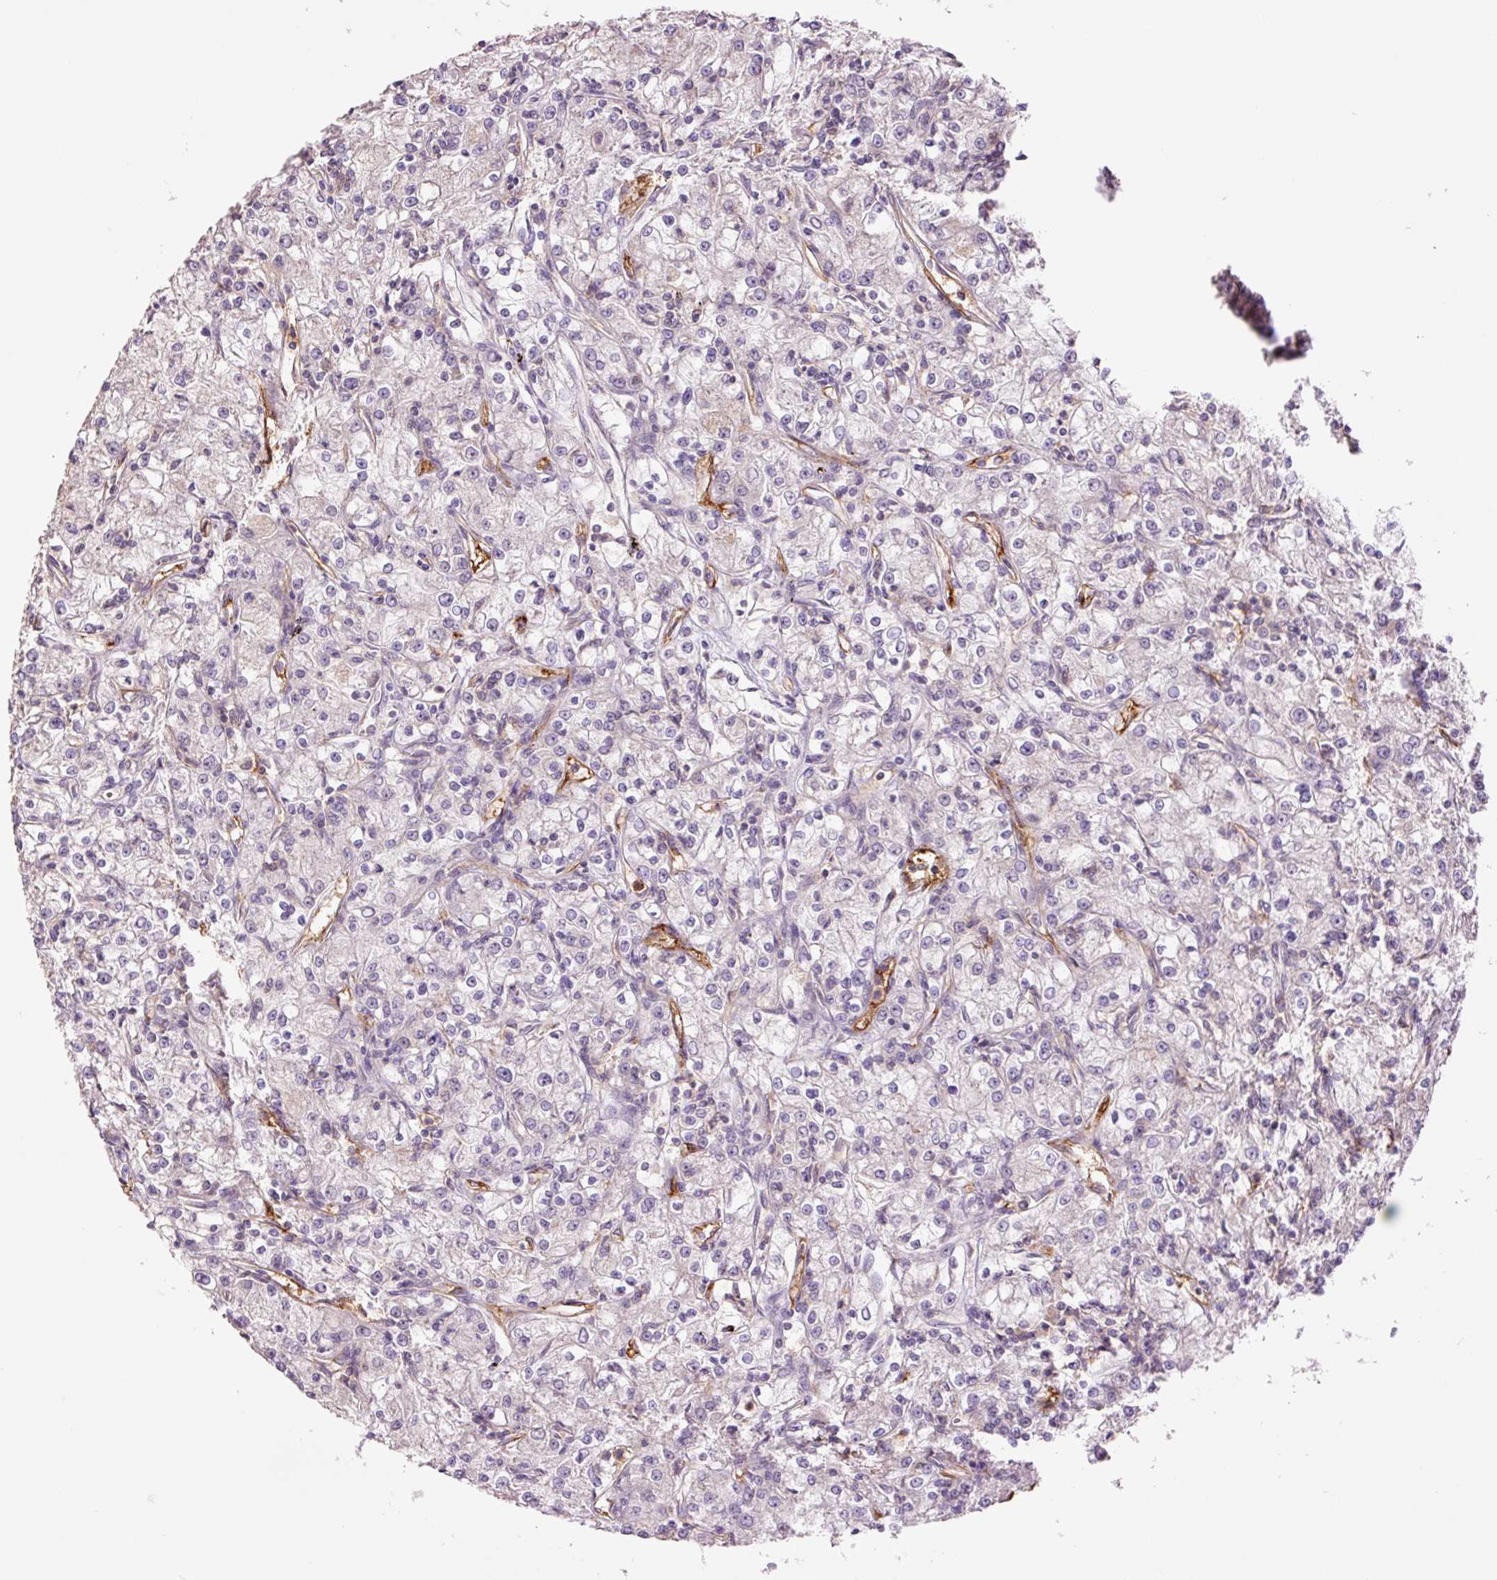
{"staining": {"intensity": "negative", "quantity": "none", "location": "none"}, "tissue": "renal cancer", "cell_type": "Tumor cells", "image_type": "cancer", "snomed": [{"axis": "morphology", "description": "Adenocarcinoma, NOS"}, {"axis": "topography", "description": "Kidney"}], "caption": "Renal cancer (adenocarcinoma) was stained to show a protein in brown. There is no significant staining in tumor cells.", "gene": "SLC1A4", "patient": {"sex": "female", "age": 59}}